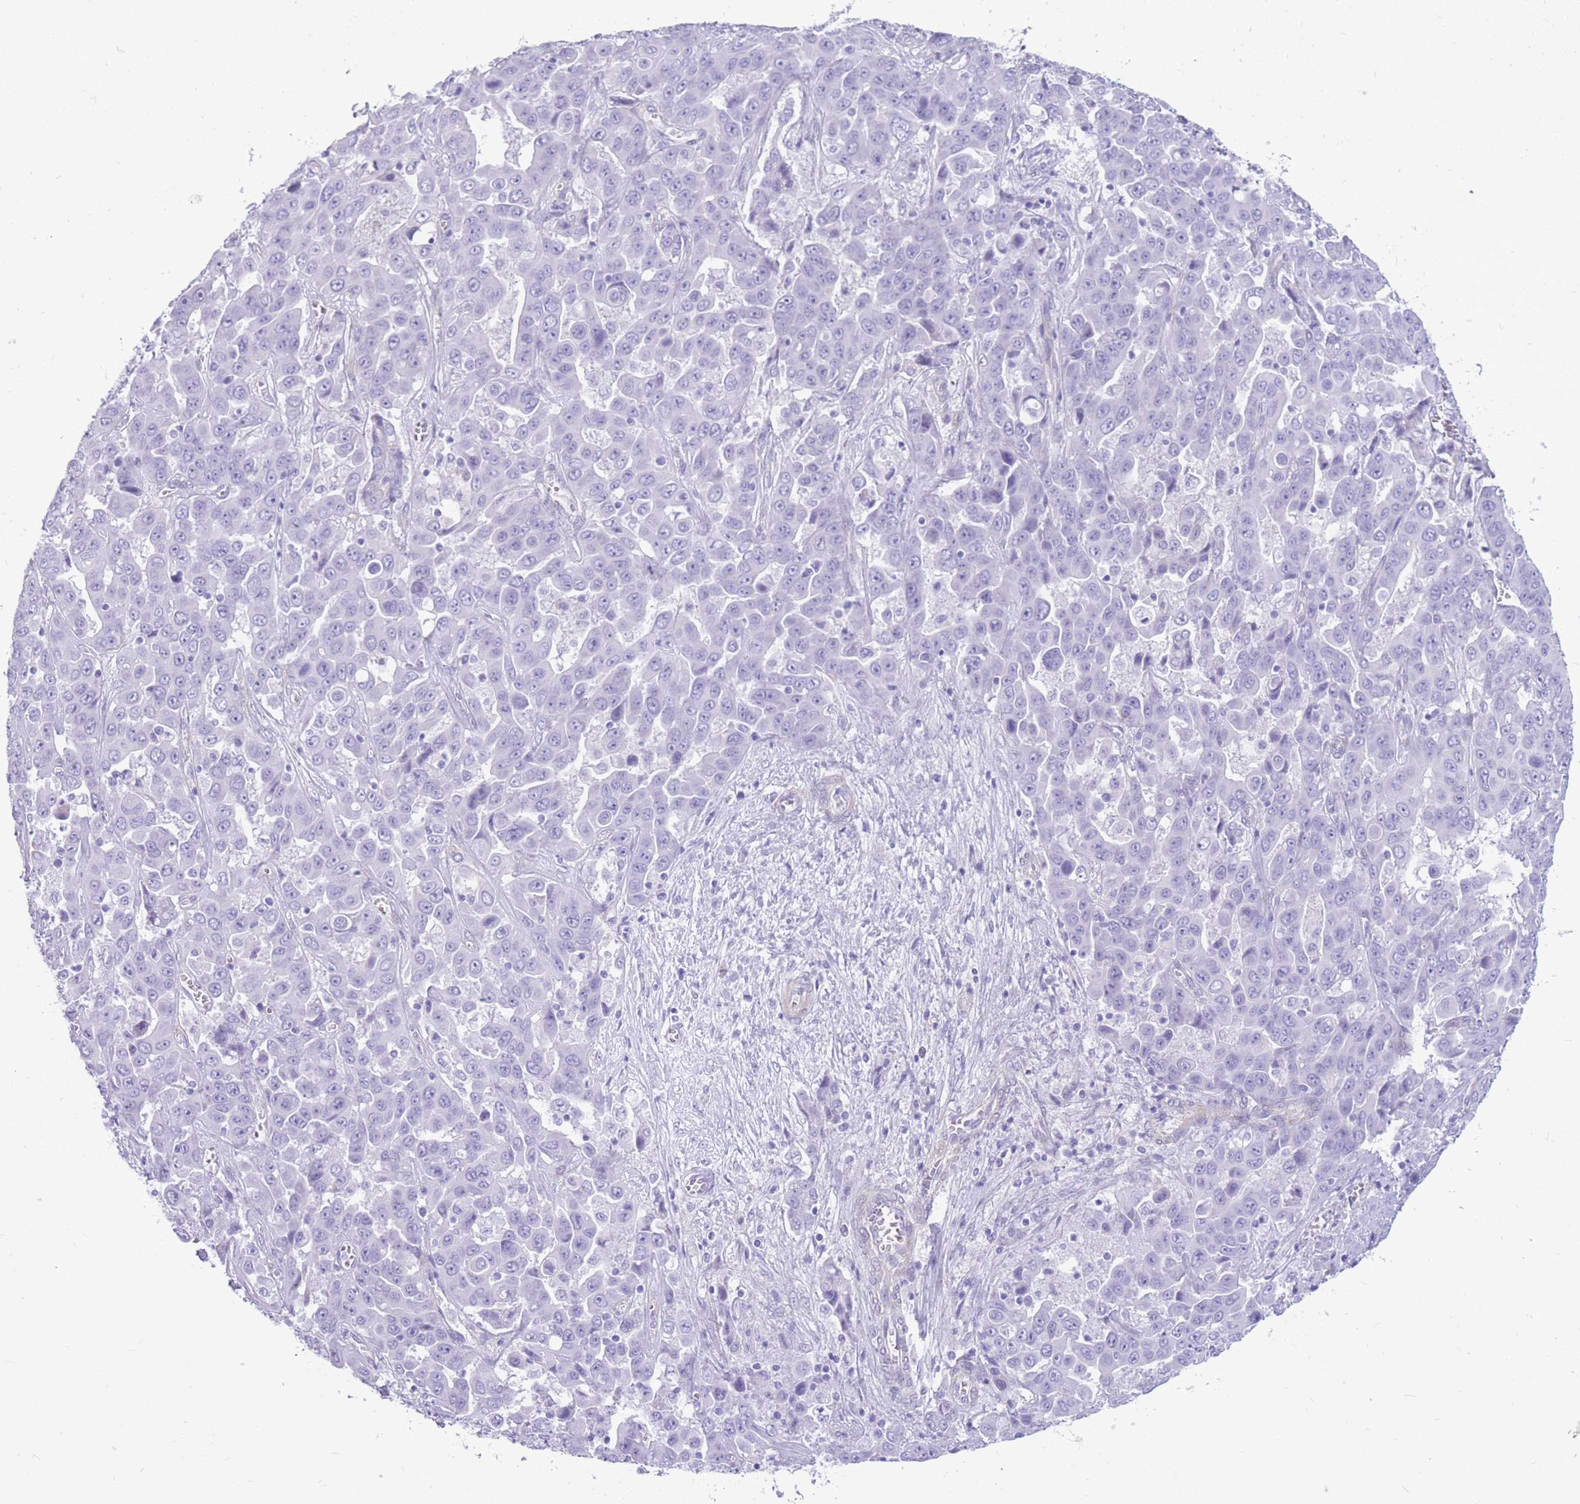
{"staining": {"intensity": "negative", "quantity": "none", "location": "none"}, "tissue": "liver cancer", "cell_type": "Tumor cells", "image_type": "cancer", "snomed": [{"axis": "morphology", "description": "Cholangiocarcinoma"}, {"axis": "topography", "description": "Liver"}], "caption": "Tumor cells are negative for protein expression in human cholangiocarcinoma (liver).", "gene": "MTSS2", "patient": {"sex": "female", "age": 52}}